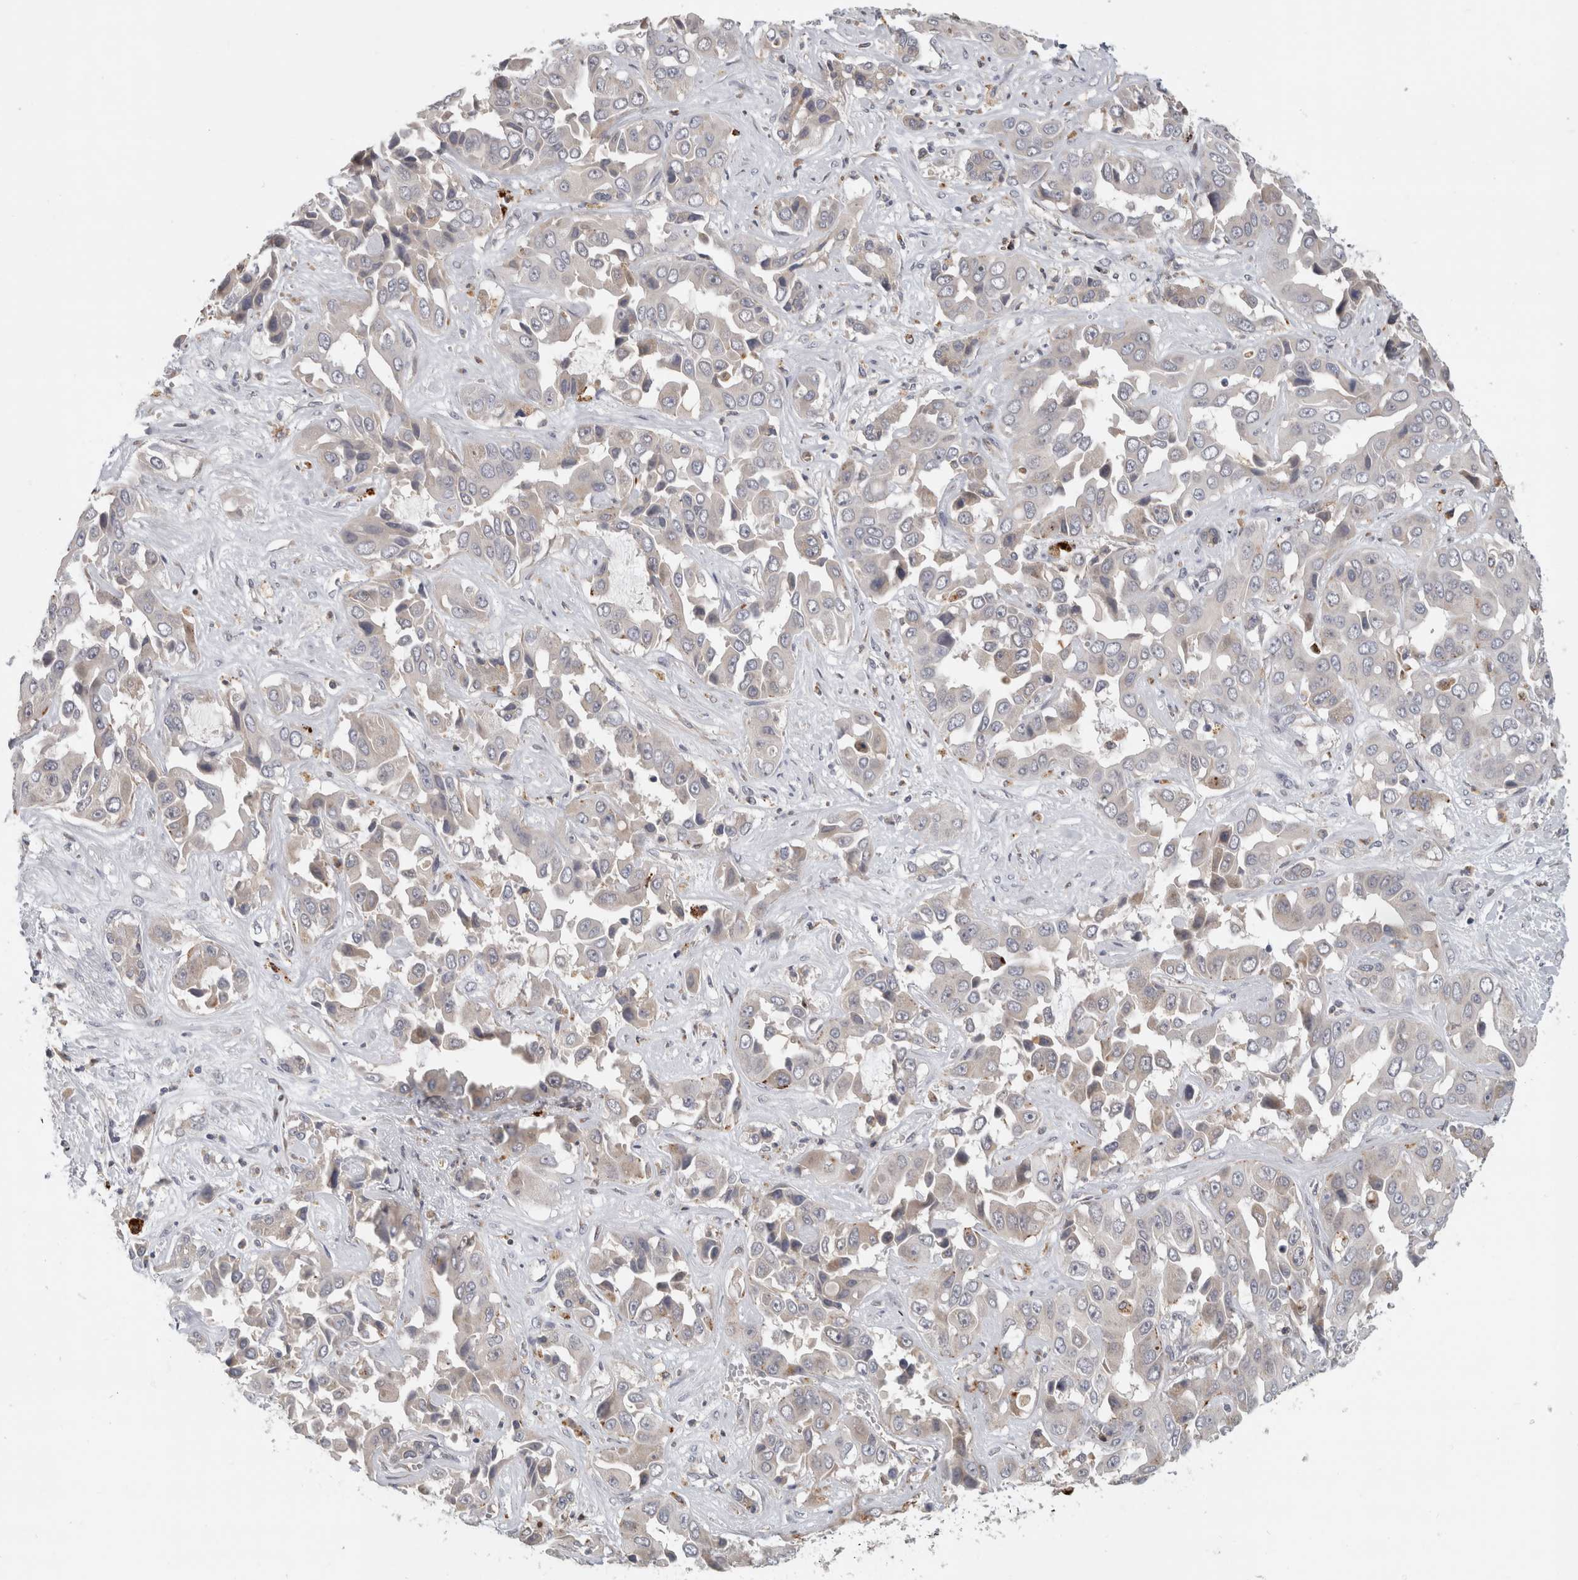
{"staining": {"intensity": "strong", "quantity": "<25%", "location": "cytoplasmic/membranous"}, "tissue": "liver cancer", "cell_type": "Tumor cells", "image_type": "cancer", "snomed": [{"axis": "morphology", "description": "Cholangiocarcinoma"}, {"axis": "topography", "description": "Liver"}], "caption": "Brown immunohistochemical staining in cholangiocarcinoma (liver) shows strong cytoplasmic/membranous positivity in approximately <25% of tumor cells. (DAB (3,3'-diaminobenzidine) = brown stain, brightfield microscopy at high magnification).", "gene": "MGAT1", "patient": {"sex": "female", "age": 52}}